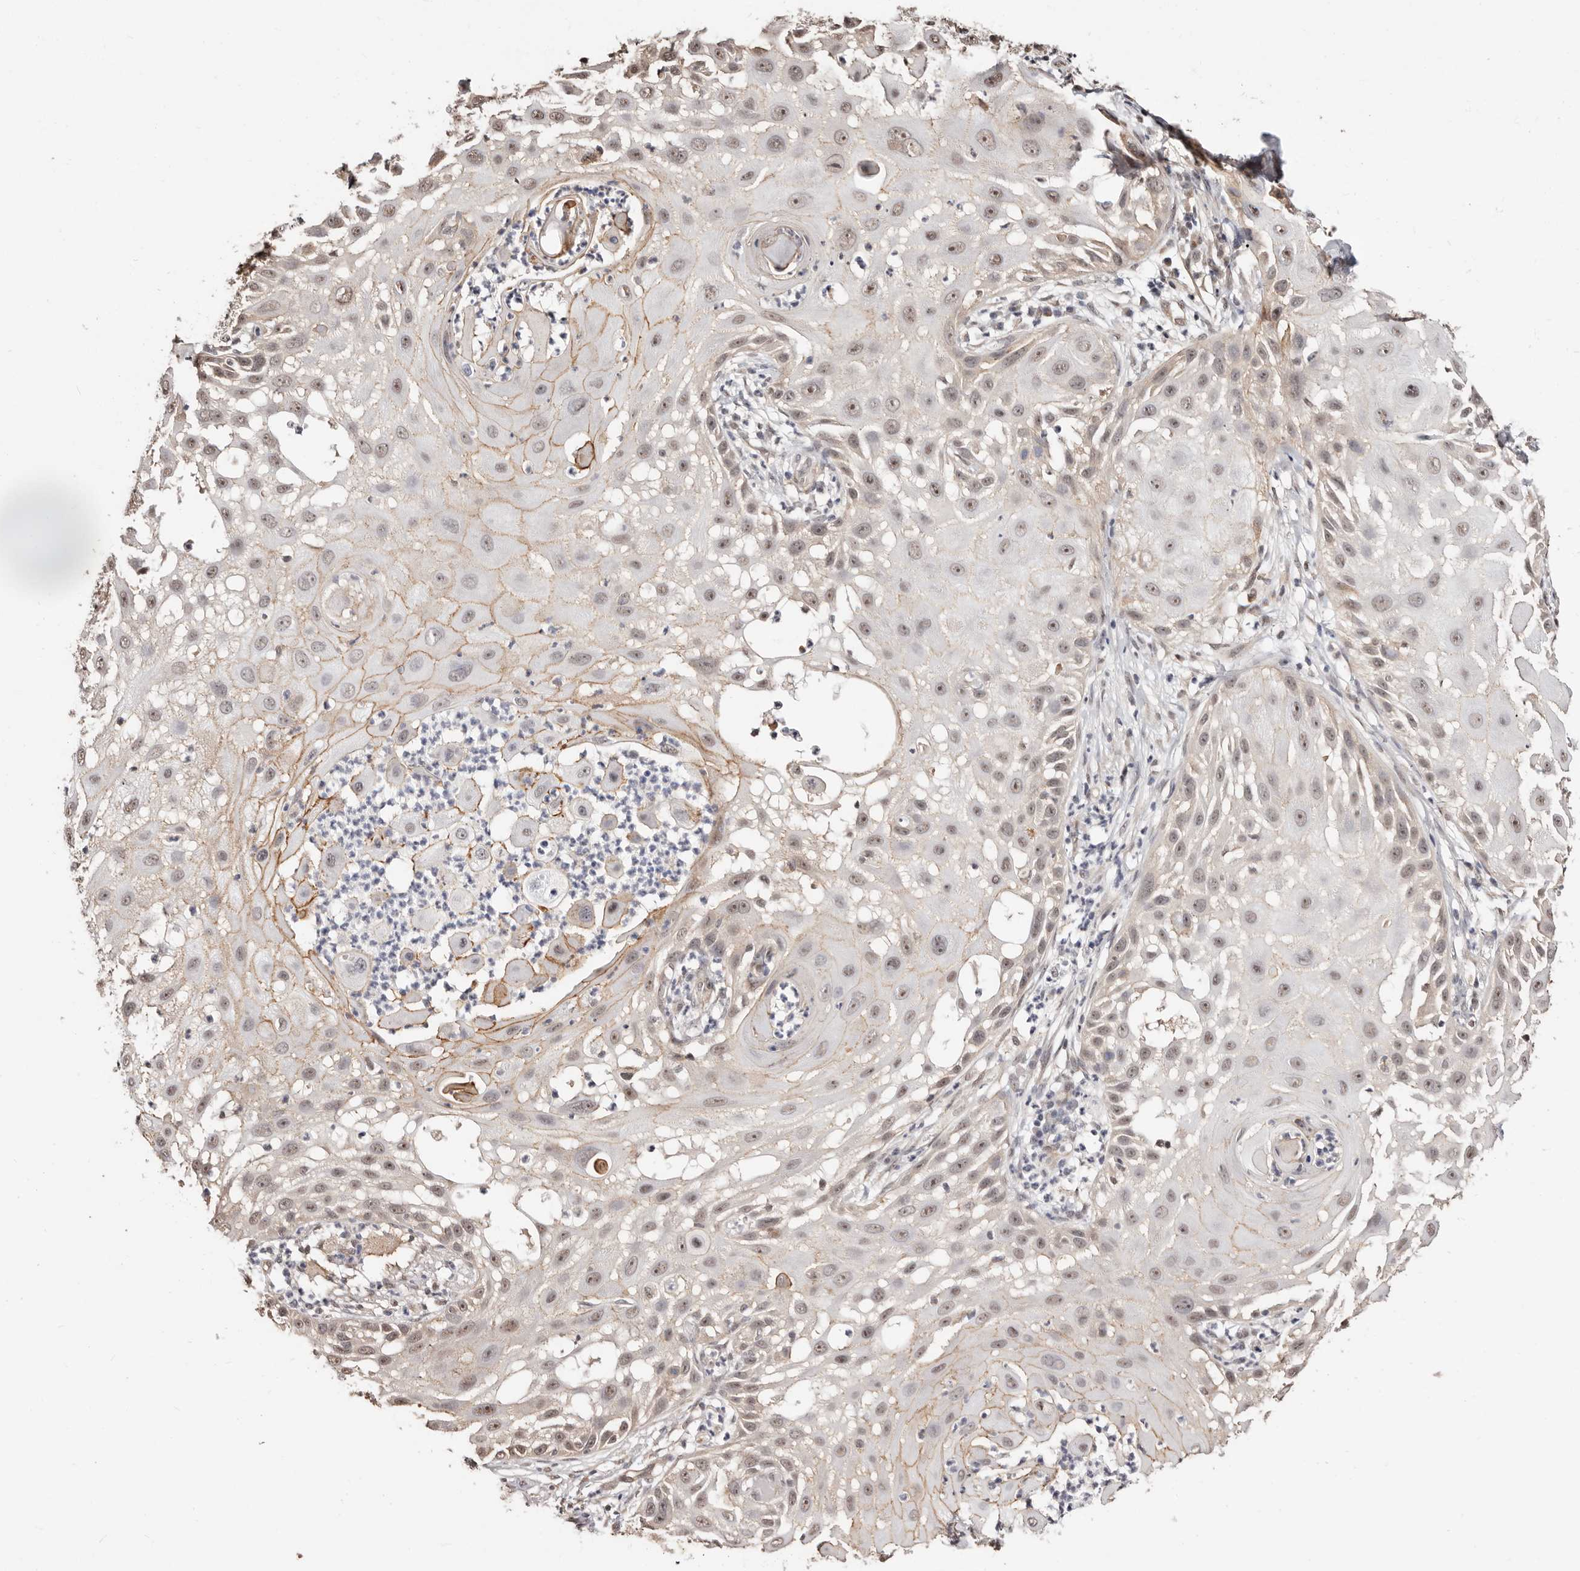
{"staining": {"intensity": "weak", "quantity": "25%-75%", "location": "cytoplasmic/membranous,nuclear"}, "tissue": "skin cancer", "cell_type": "Tumor cells", "image_type": "cancer", "snomed": [{"axis": "morphology", "description": "Squamous cell carcinoma, NOS"}, {"axis": "topography", "description": "Skin"}], "caption": "DAB immunohistochemical staining of squamous cell carcinoma (skin) displays weak cytoplasmic/membranous and nuclear protein expression in about 25%-75% of tumor cells.", "gene": "TRIP13", "patient": {"sex": "female", "age": 44}}